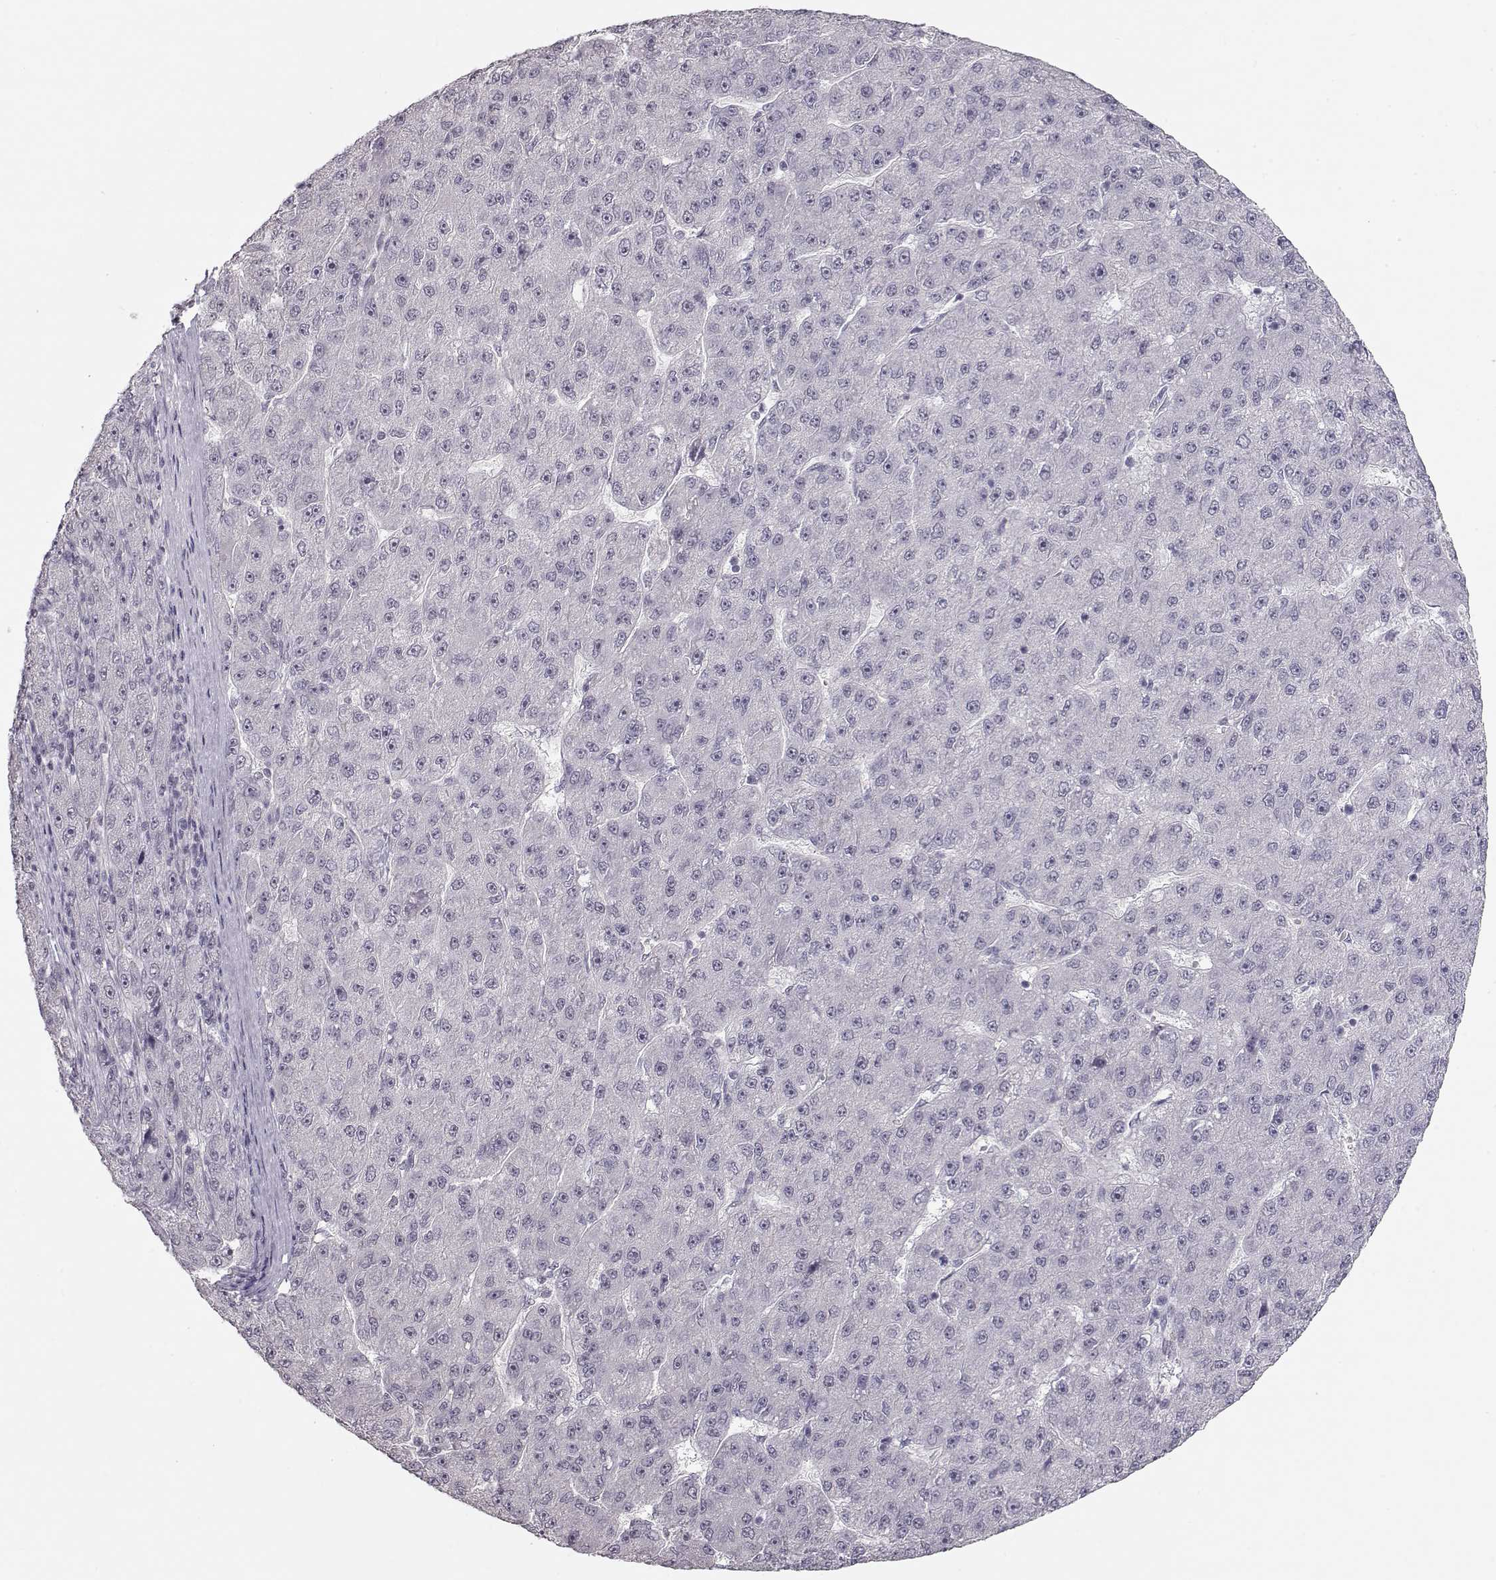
{"staining": {"intensity": "negative", "quantity": "none", "location": "none"}, "tissue": "liver cancer", "cell_type": "Tumor cells", "image_type": "cancer", "snomed": [{"axis": "morphology", "description": "Carcinoma, Hepatocellular, NOS"}, {"axis": "topography", "description": "Liver"}], "caption": "Tumor cells show no significant positivity in liver hepatocellular carcinoma.", "gene": "PCP4", "patient": {"sex": "male", "age": 67}}